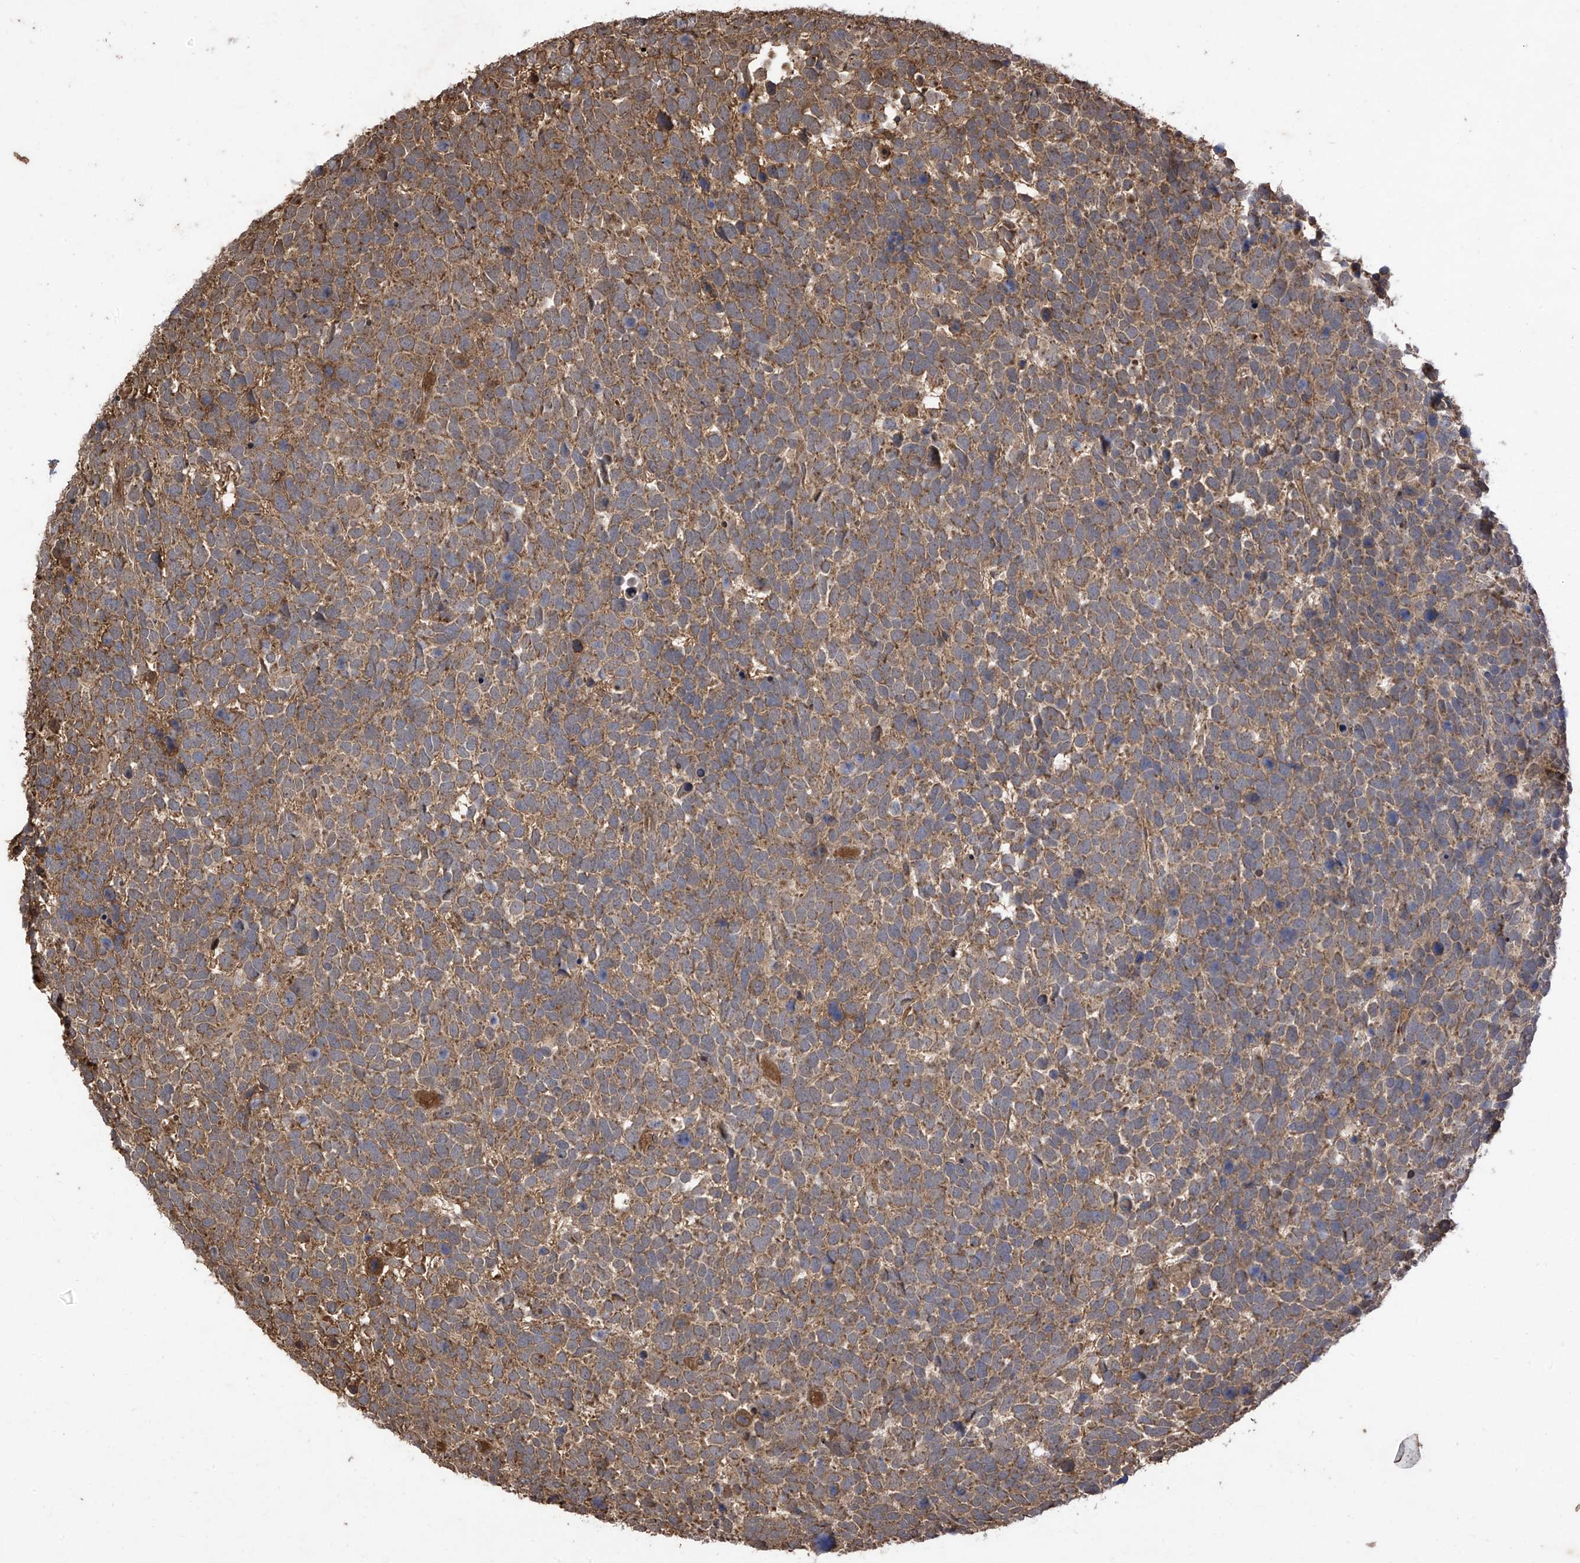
{"staining": {"intensity": "moderate", "quantity": ">75%", "location": "cytoplasmic/membranous"}, "tissue": "urothelial cancer", "cell_type": "Tumor cells", "image_type": "cancer", "snomed": [{"axis": "morphology", "description": "Urothelial carcinoma, High grade"}, {"axis": "topography", "description": "Urinary bladder"}], "caption": "Immunohistochemistry of high-grade urothelial carcinoma demonstrates medium levels of moderate cytoplasmic/membranous expression in approximately >75% of tumor cells. Immunohistochemistry (ihc) stains the protein in brown and the nuclei are stained blue.", "gene": "PNPT1", "patient": {"sex": "female", "age": 82}}